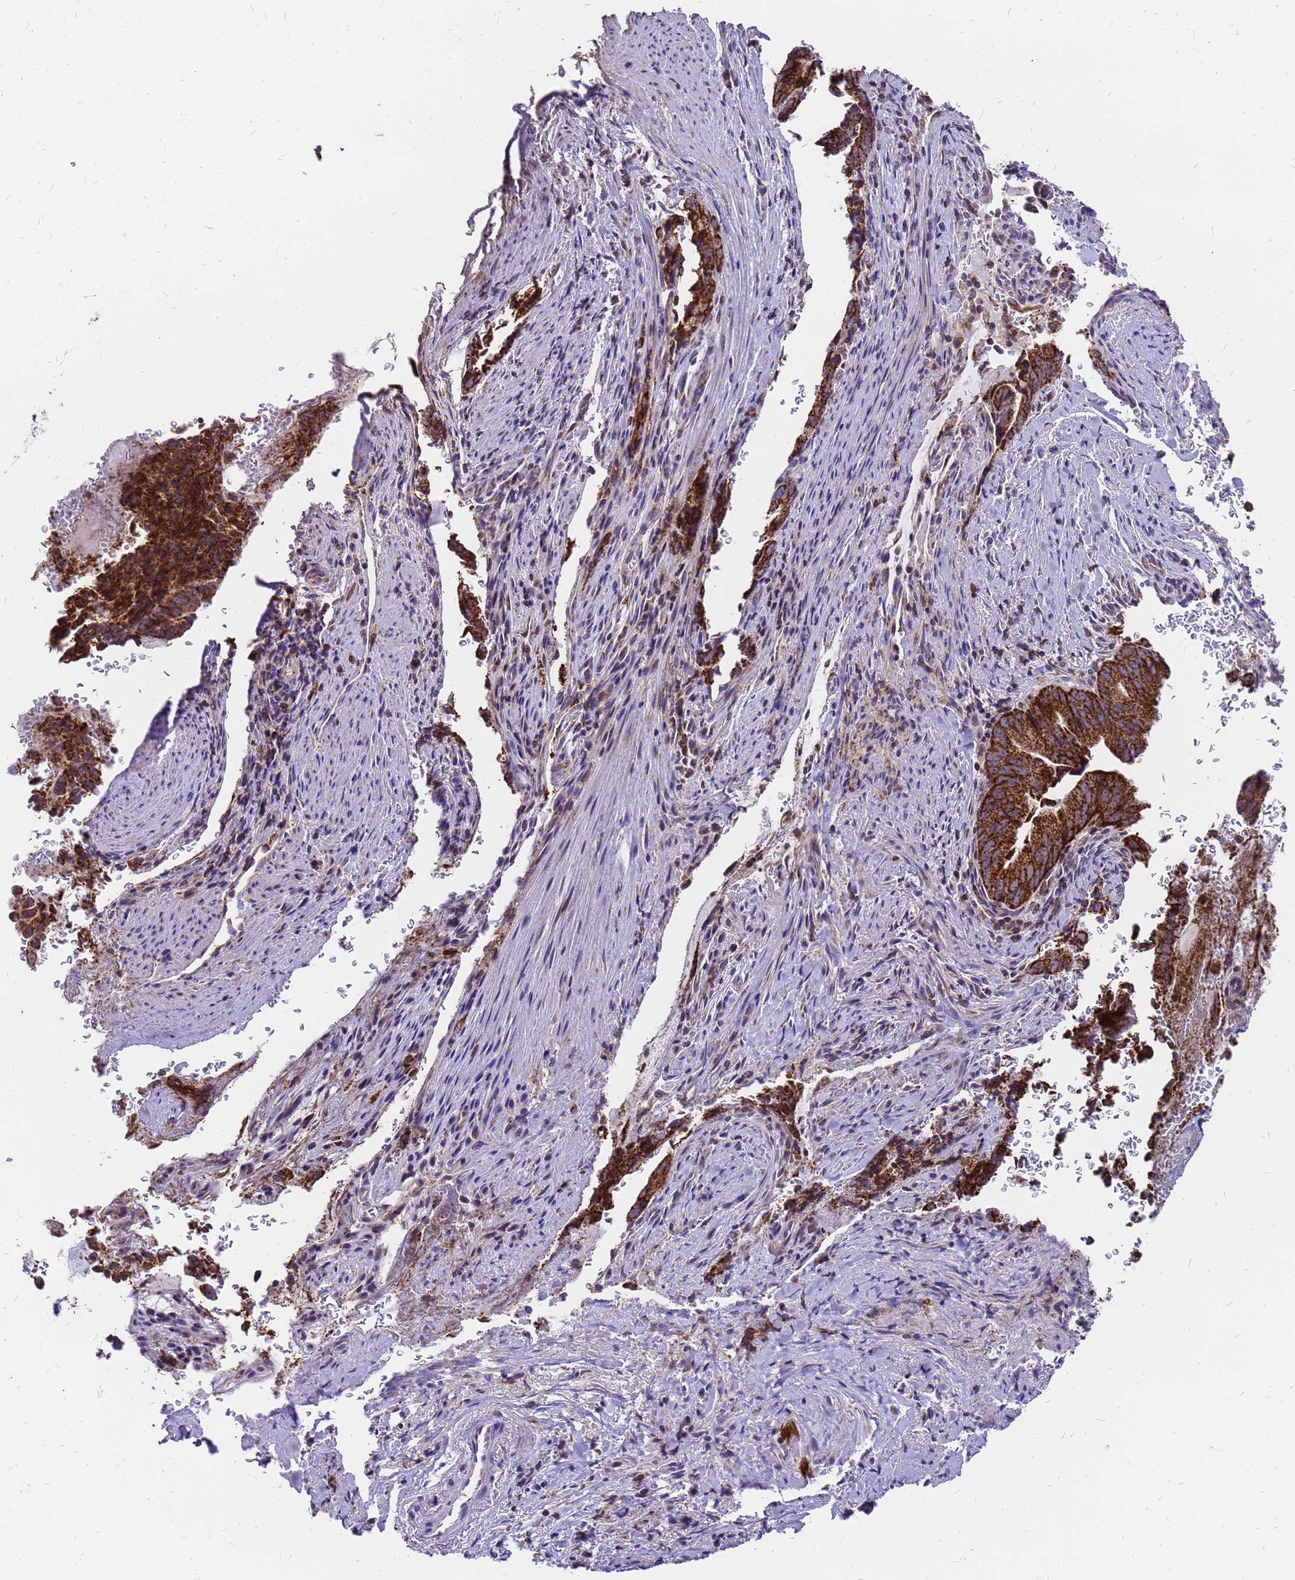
{"staining": {"intensity": "strong", "quantity": ">75%", "location": "cytoplasmic/membranous"}, "tissue": "pancreatic cancer", "cell_type": "Tumor cells", "image_type": "cancer", "snomed": [{"axis": "morphology", "description": "Adenocarcinoma, NOS"}, {"axis": "topography", "description": "Pancreas"}], "caption": "Strong cytoplasmic/membranous expression for a protein is appreciated in about >75% of tumor cells of pancreatic cancer using immunohistochemistry.", "gene": "MRPS26", "patient": {"sex": "female", "age": 63}}